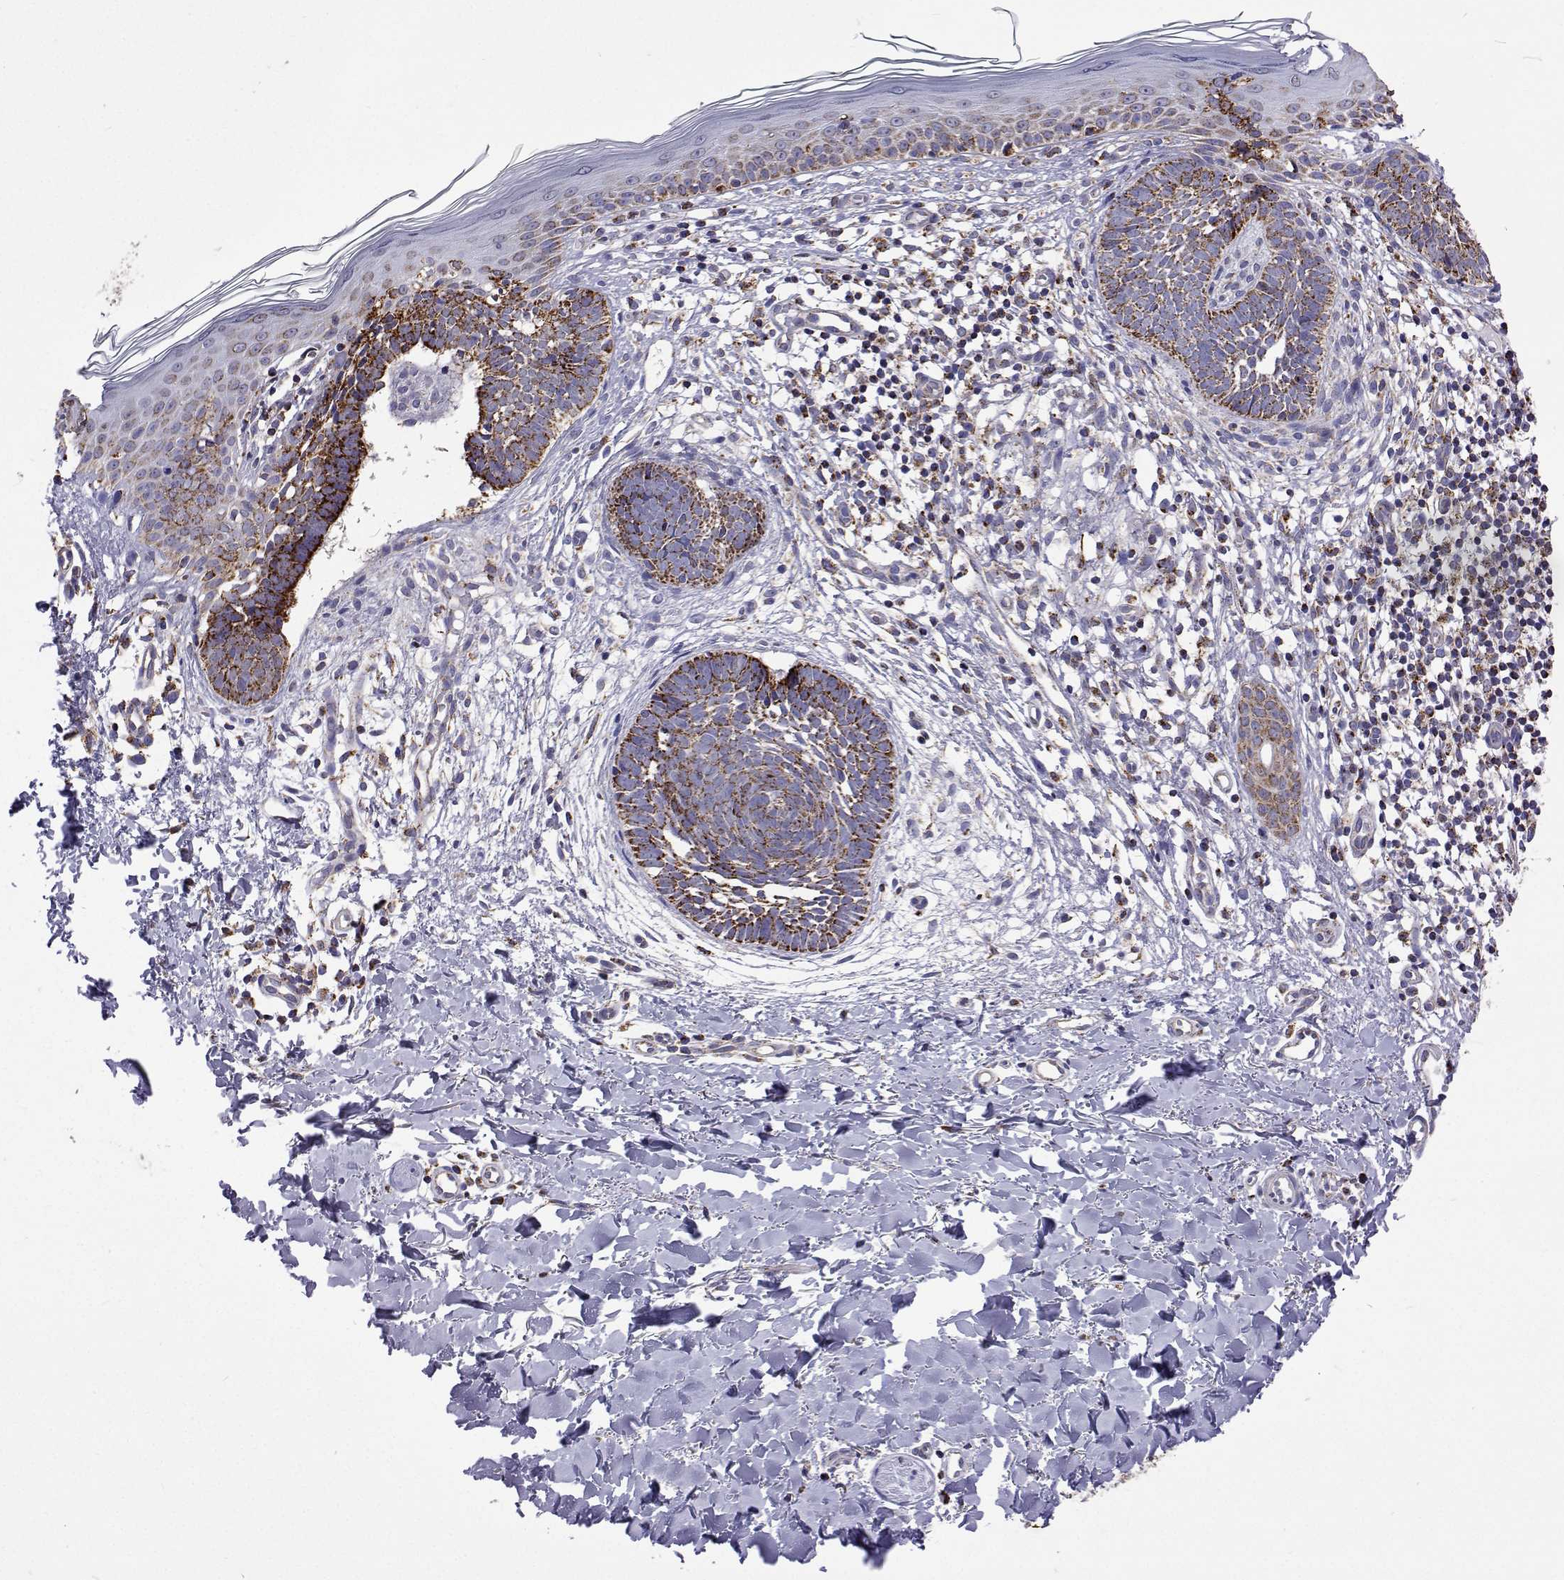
{"staining": {"intensity": "strong", "quantity": "25%-75%", "location": "cytoplasmic/membranous"}, "tissue": "skin cancer", "cell_type": "Tumor cells", "image_type": "cancer", "snomed": [{"axis": "morphology", "description": "Basal cell carcinoma"}, {"axis": "topography", "description": "Skin"}], "caption": "Tumor cells show strong cytoplasmic/membranous expression in about 25%-75% of cells in skin cancer (basal cell carcinoma).", "gene": "MCCC2", "patient": {"sex": "female", "age": 51}}